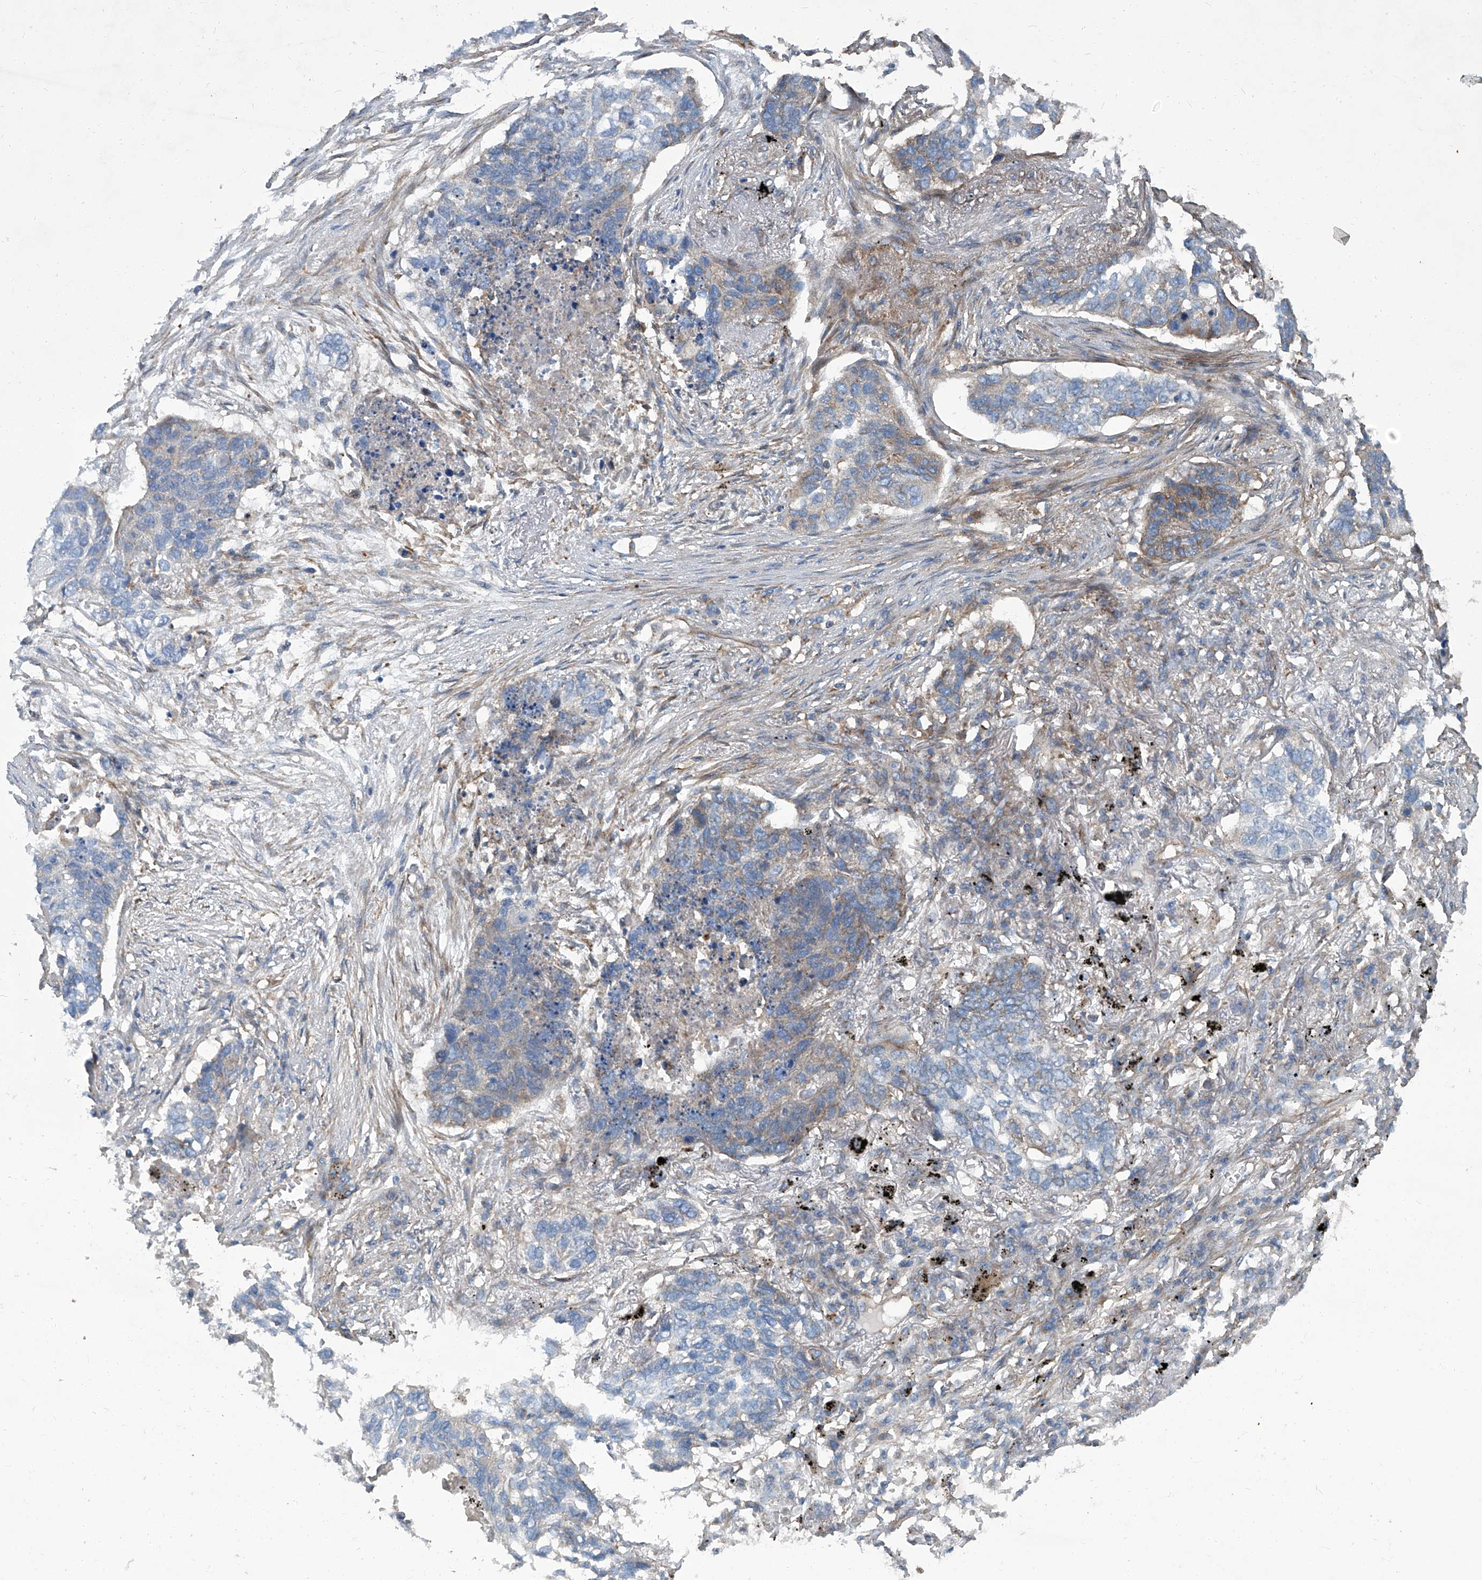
{"staining": {"intensity": "weak", "quantity": "<25%", "location": "cytoplasmic/membranous"}, "tissue": "lung cancer", "cell_type": "Tumor cells", "image_type": "cancer", "snomed": [{"axis": "morphology", "description": "Squamous cell carcinoma, NOS"}, {"axis": "topography", "description": "Lung"}], "caption": "An immunohistochemistry histopathology image of lung cancer (squamous cell carcinoma) is shown. There is no staining in tumor cells of lung cancer (squamous cell carcinoma). (DAB immunohistochemistry (IHC) with hematoxylin counter stain).", "gene": "PIGH", "patient": {"sex": "female", "age": 63}}